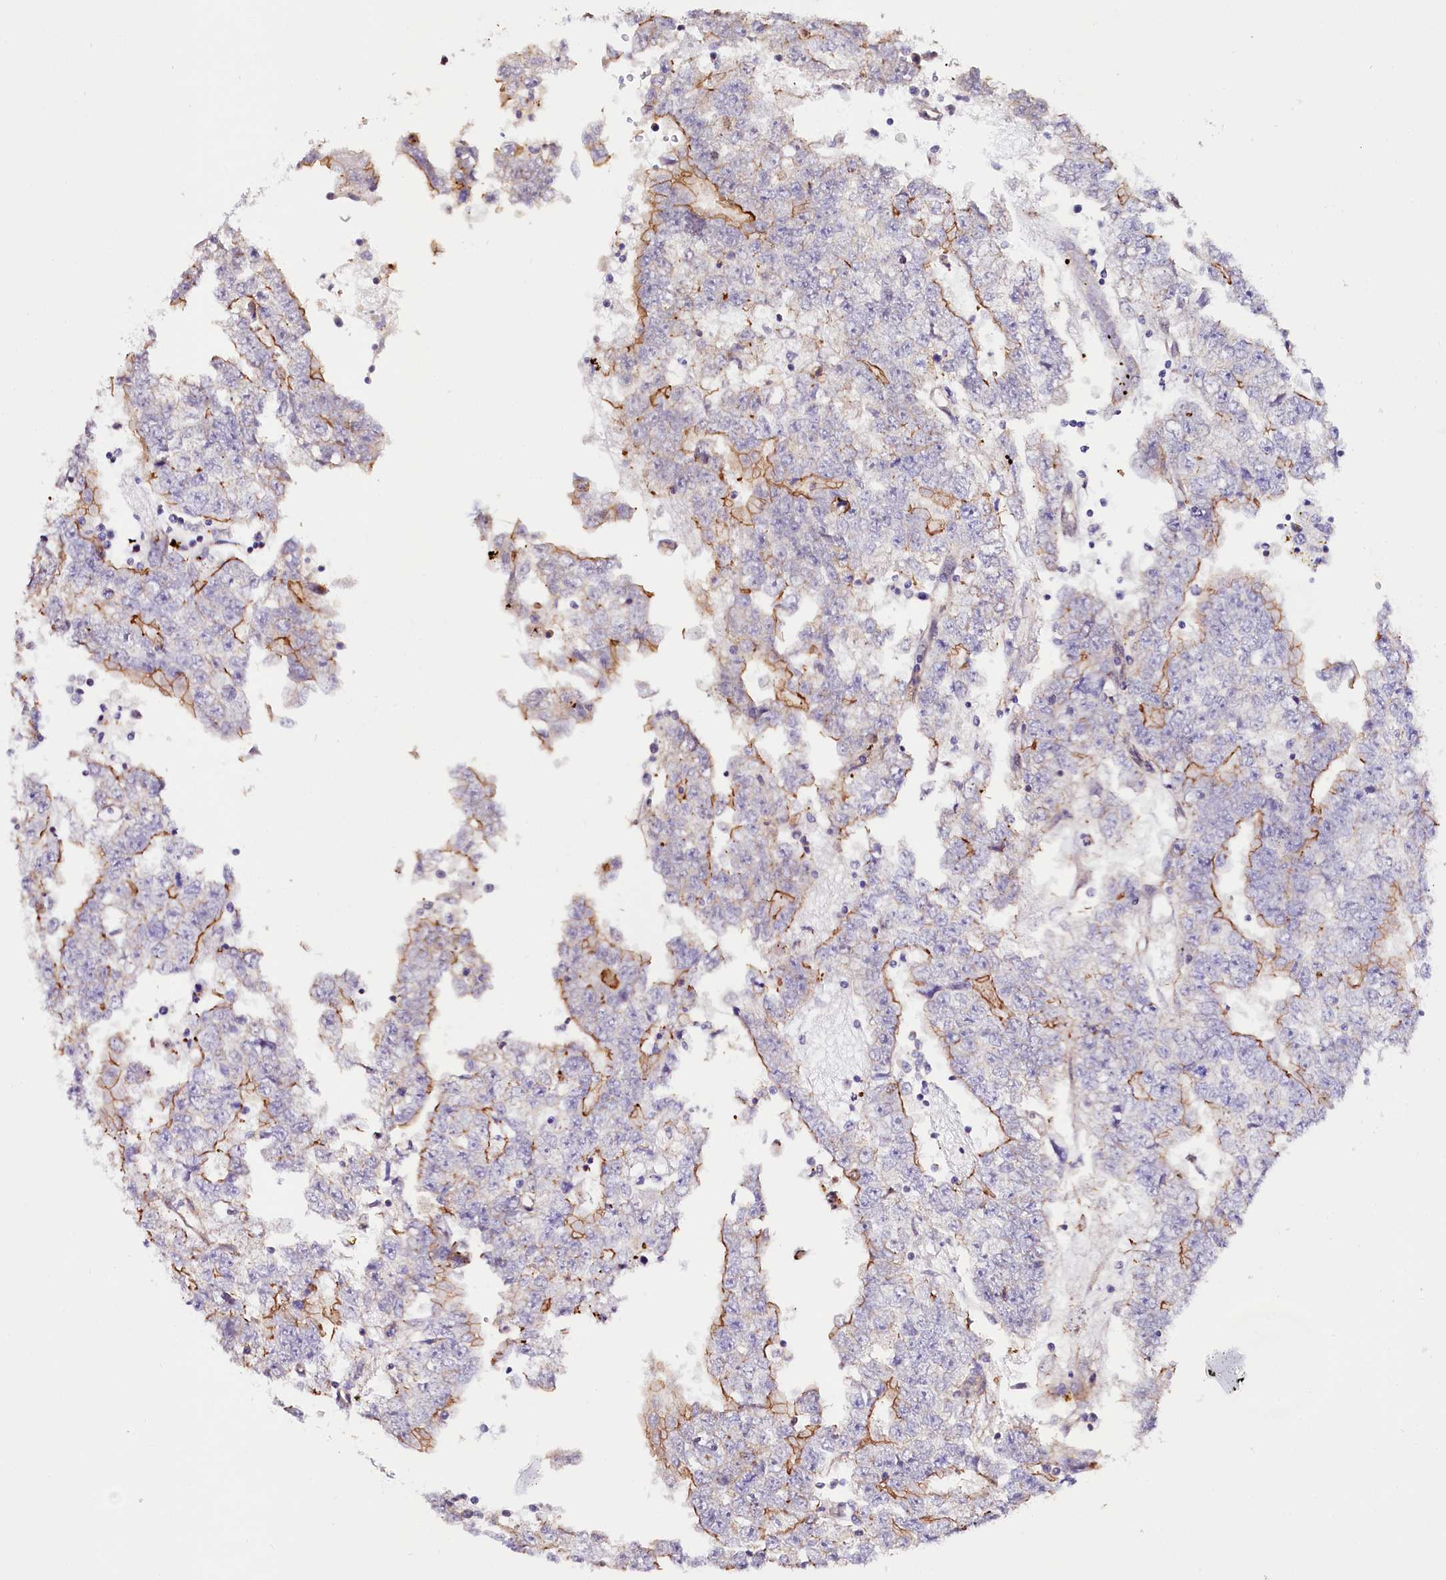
{"staining": {"intensity": "strong", "quantity": "<25%", "location": "cytoplasmic/membranous"}, "tissue": "testis cancer", "cell_type": "Tumor cells", "image_type": "cancer", "snomed": [{"axis": "morphology", "description": "Carcinoma, Embryonal, NOS"}, {"axis": "topography", "description": "Testis"}], "caption": "A medium amount of strong cytoplasmic/membranous positivity is identified in about <25% of tumor cells in testis cancer tissue.", "gene": "ST7", "patient": {"sex": "male", "age": 25}}